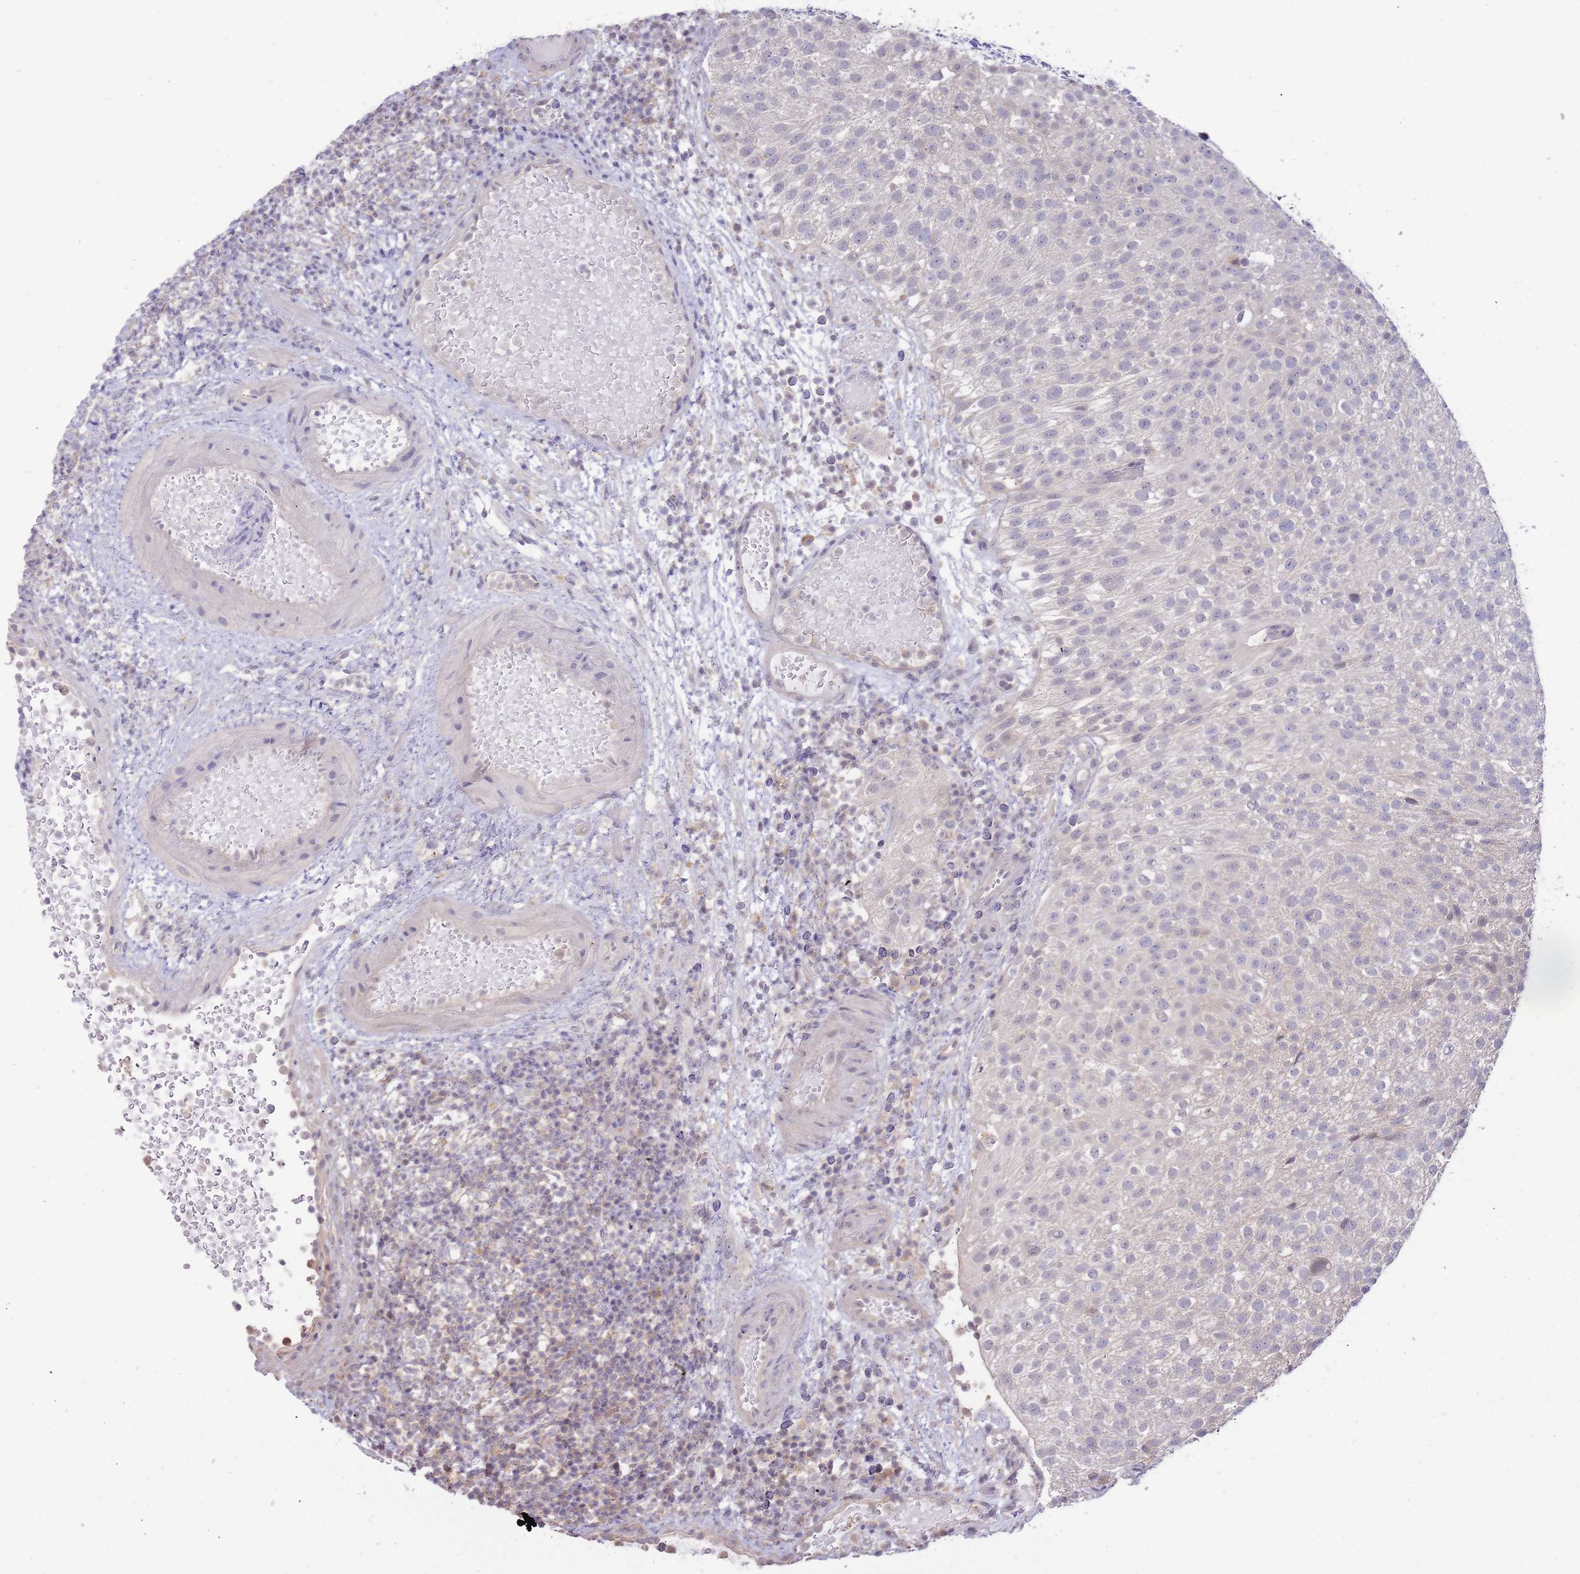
{"staining": {"intensity": "negative", "quantity": "none", "location": "none"}, "tissue": "urothelial cancer", "cell_type": "Tumor cells", "image_type": "cancer", "snomed": [{"axis": "morphology", "description": "Urothelial carcinoma, Low grade"}, {"axis": "topography", "description": "Urinary bladder"}], "caption": "A high-resolution micrograph shows immunohistochemistry staining of urothelial cancer, which exhibits no significant positivity in tumor cells.", "gene": "AP5S1", "patient": {"sex": "male", "age": 78}}